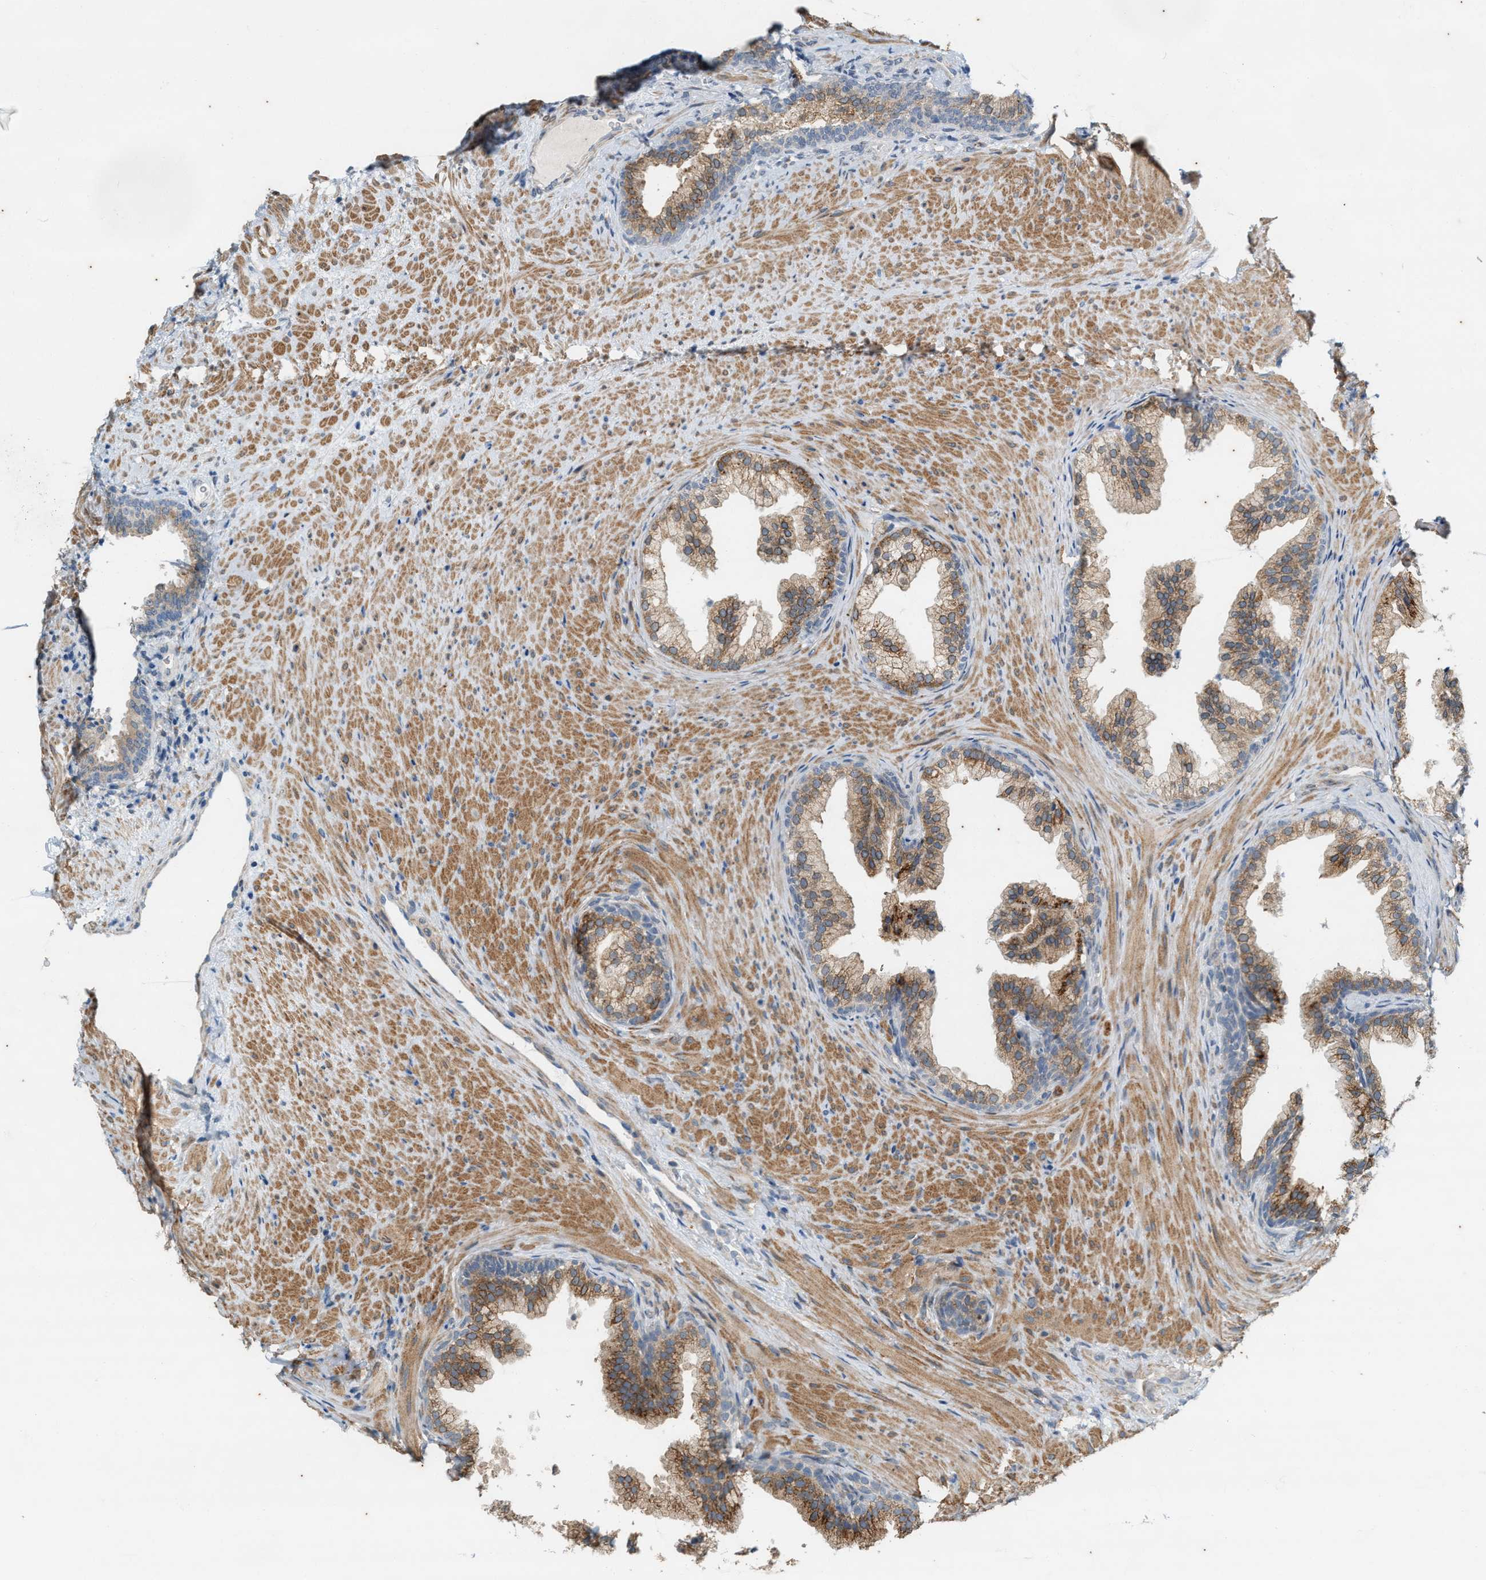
{"staining": {"intensity": "moderate", "quantity": ">75%", "location": "cytoplasmic/membranous"}, "tissue": "prostate", "cell_type": "Glandular cells", "image_type": "normal", "snomed": [{"axis": "morphology", "description": "Normal tissue, NOS"}, {"axis": "topography", "description": "Prostate"}], "caption": "Normal prostate demonstrates moderate cytoplasmic/membranous positivity in about >75% of glandular cells.", "gene": "CHPF2", "patient": {"sex": "male", "age": 76}}